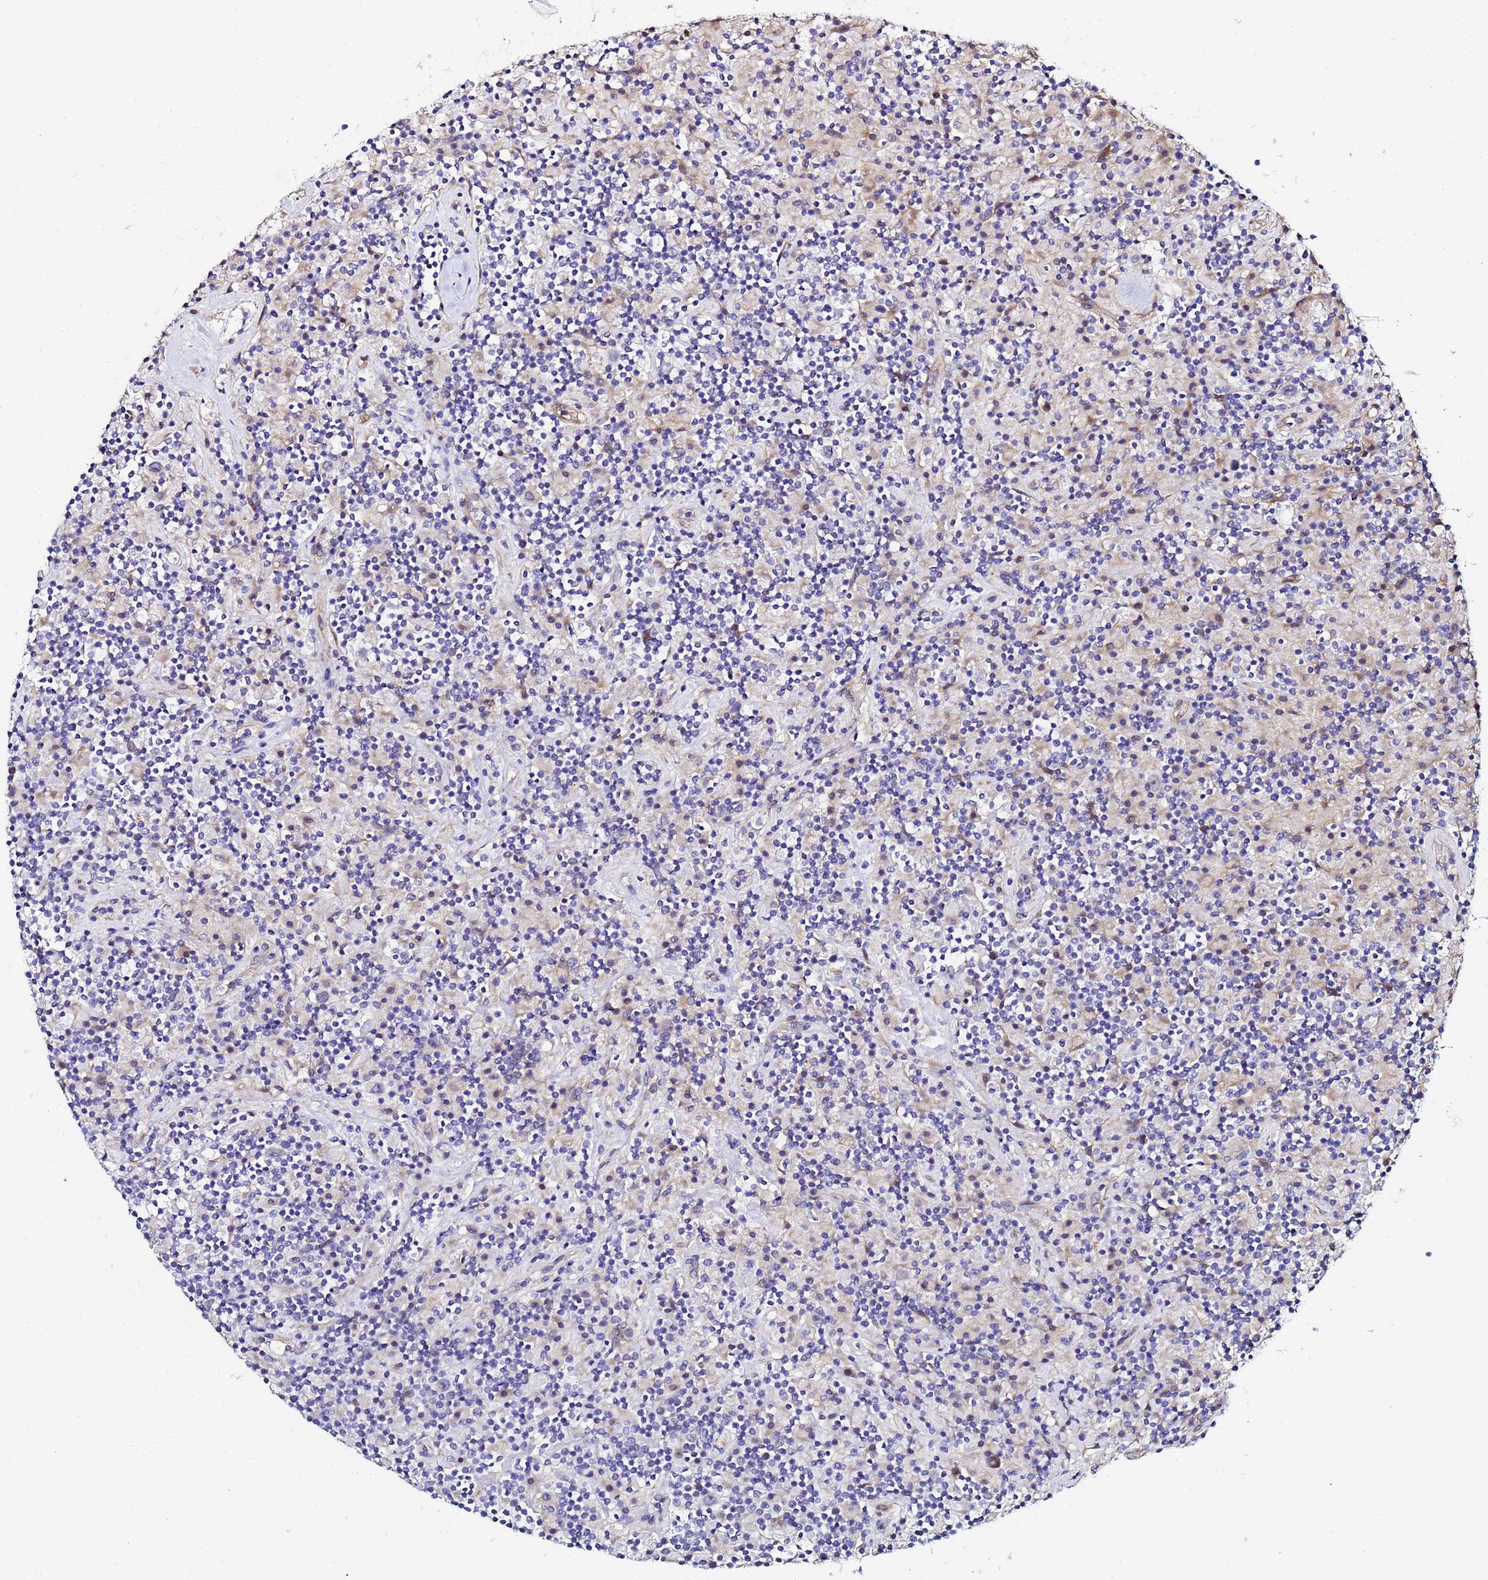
{"staining": {"intensity": "negative", "quantity": "none", "location": "none"}, "tissue": "lymphoma", "cell_type": "Tumor cells", "image_type": "cancer", "snomed": [{"axis": "morphology", "description": "Hodgkin's disease, NOS"}, {"axis": "topography", "description": "Lymph node"}], "caption": "Image shows no protein expression in tumor cells of lymphoma tissue. (Stains: DAB immunohistochemistry with hematoxylin counter stain, Microscopy: brightfield microscopy at high magnification).", "gene": "JRKL", "patient": {"sex": "male", "age": 70}}